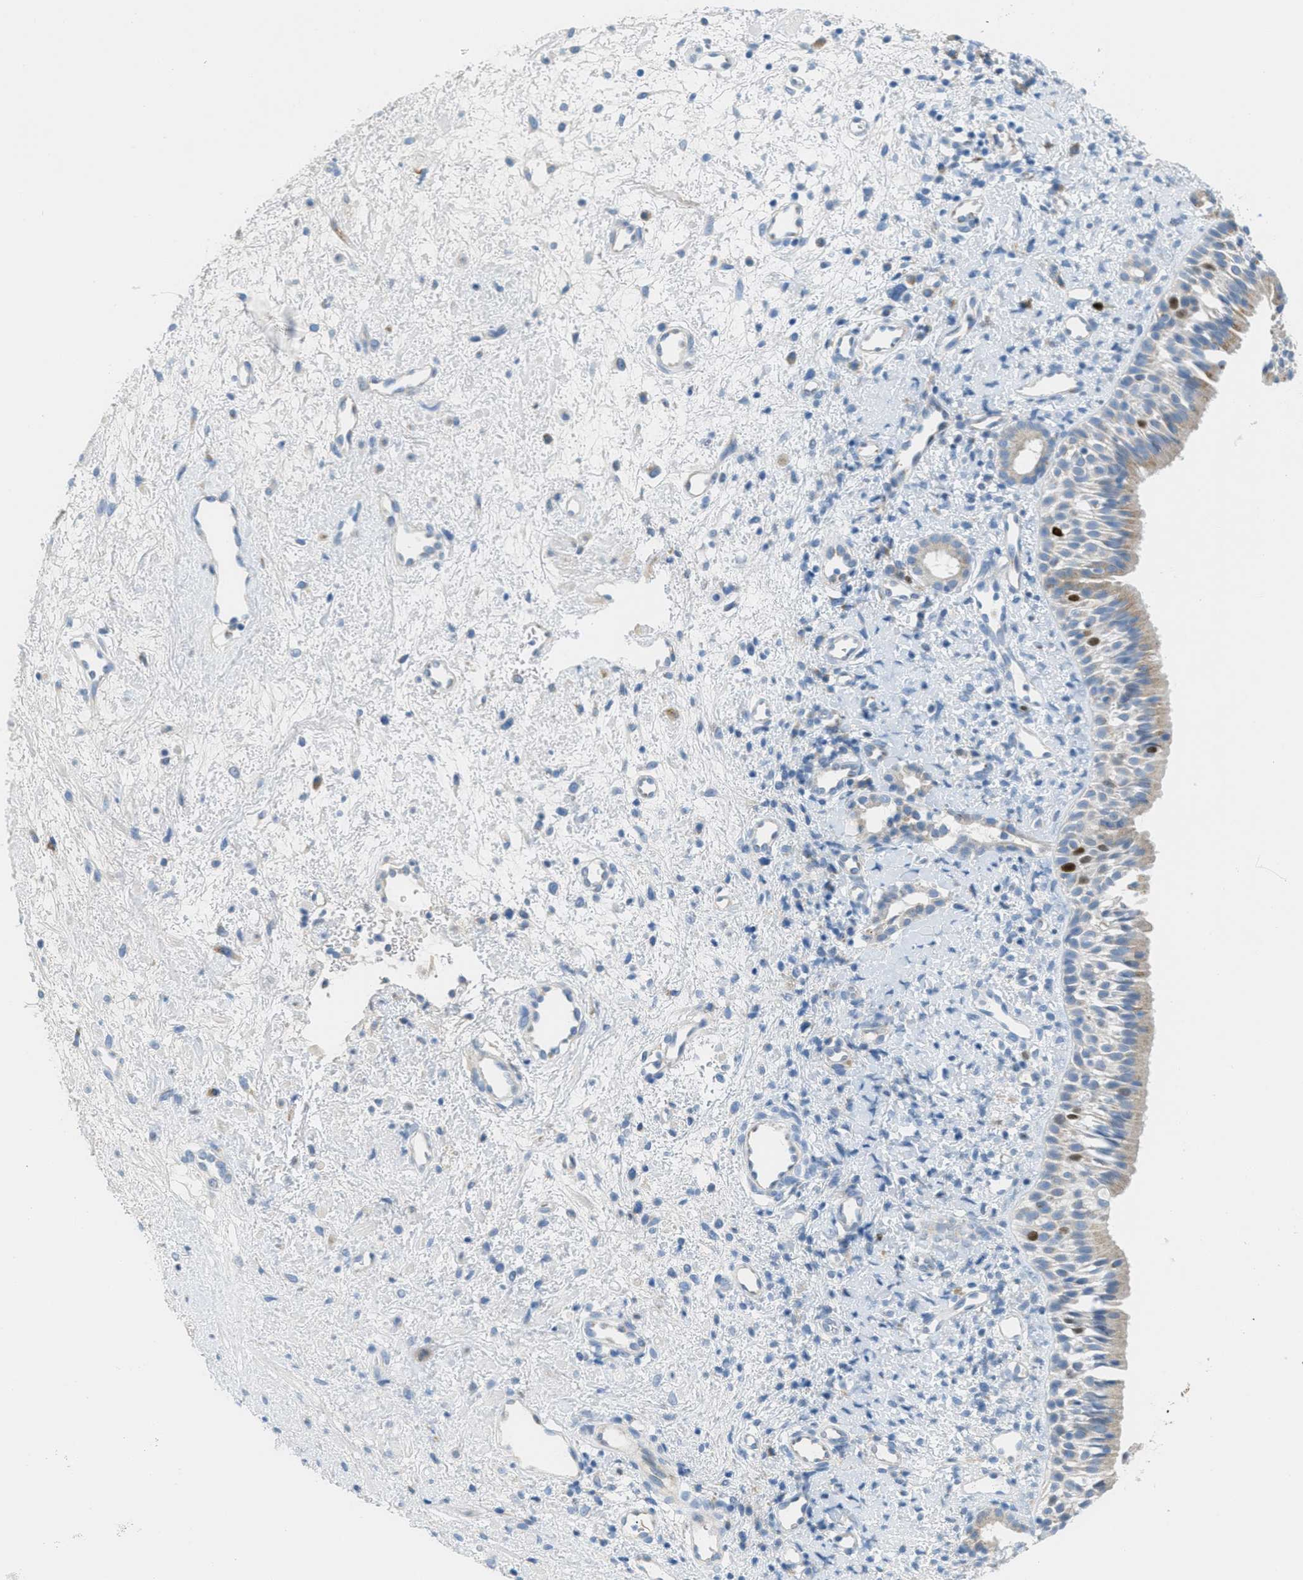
{"staining": {"intensity": "weak", "quantity": ">75%", "location": "cytoplasmic/membranous,nuclear"}, "tissue": "nasopharynx", "cell_type": "Respiratory epithelial cells", "image_type": "normal", "snomed": [{"axis": "morphology", "description": "Normal tissue, NOS"}, {"axis": "morphology", "description": "Inflammation, NOS"}, {"axis": "topography", "description": "Nasopharynx"}], "caption": "Immunohistochemical staining of benign human nasopharynx displays weak cytoplasmic/membranous,nuclear protein staining in about >75% of respiratory epithelial cells. (Stains: DAB (3,3'-diaminobenzidine) in brown, nuclei in blue, Microscopy: brightfield microscopy at high magnification).", "gene": "ORC6", "patient": {"sex": "female", "age": 55}}